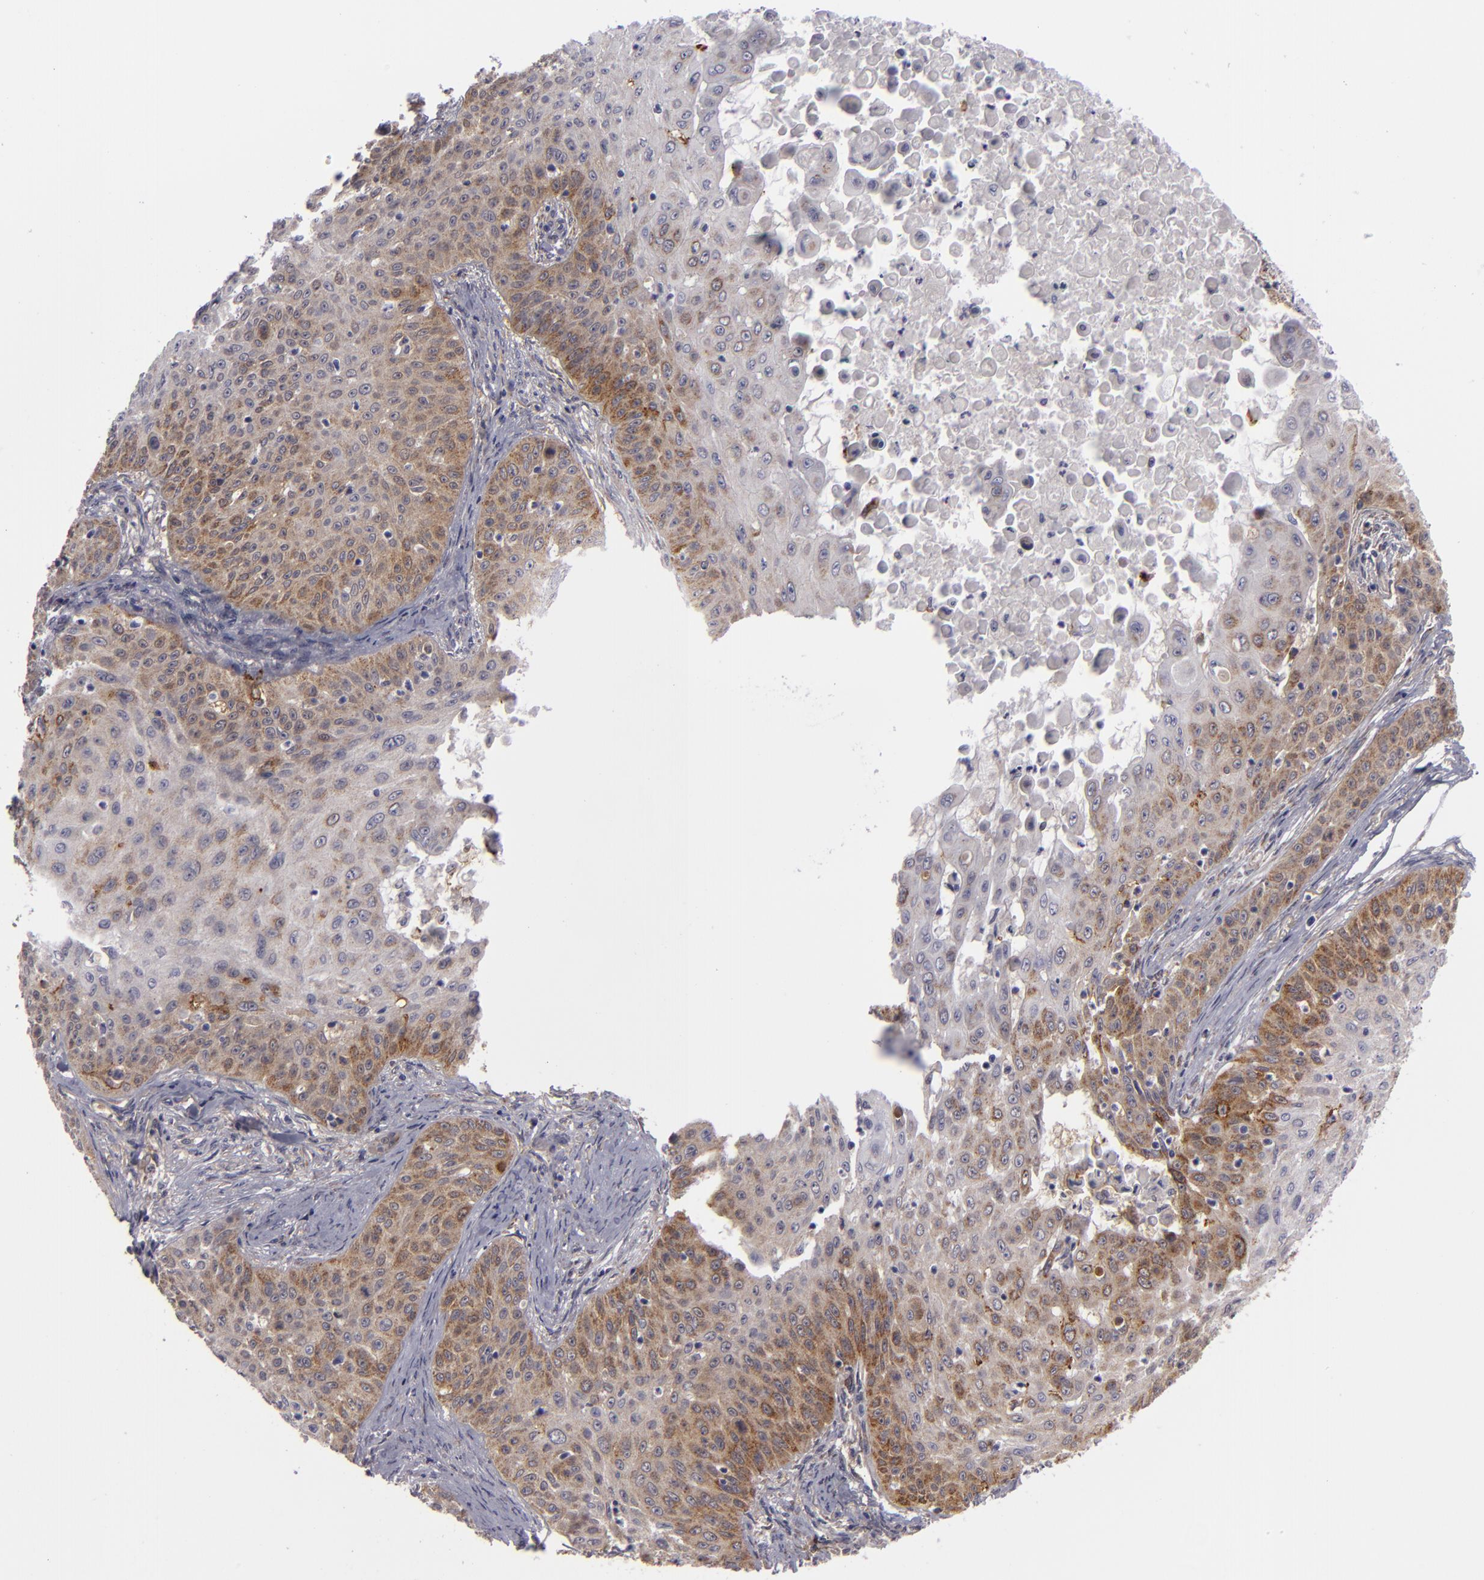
{"staining": {"intensity": "moderate", "quantity": "<25%", "location": "cytoplasmic/membranous"}, "tissue": "skin cancer", "cell_type": "Tumor cells", "image_type": "cancer", "snomed": [{"axis": "morphology", "description": "Squamous cell carcinoma, NOS"}, {"axis": "topography", "description": "Skin"}], "caption": "Human squamous cell carcinoma (skin) stained for a protein (brown) demonstrates moderate cytoplasmic/membranous positive staining in approximately <25% of tumor cells.", "gene": "ALCAM", "patient": {"sex": "male", "age": 82}}